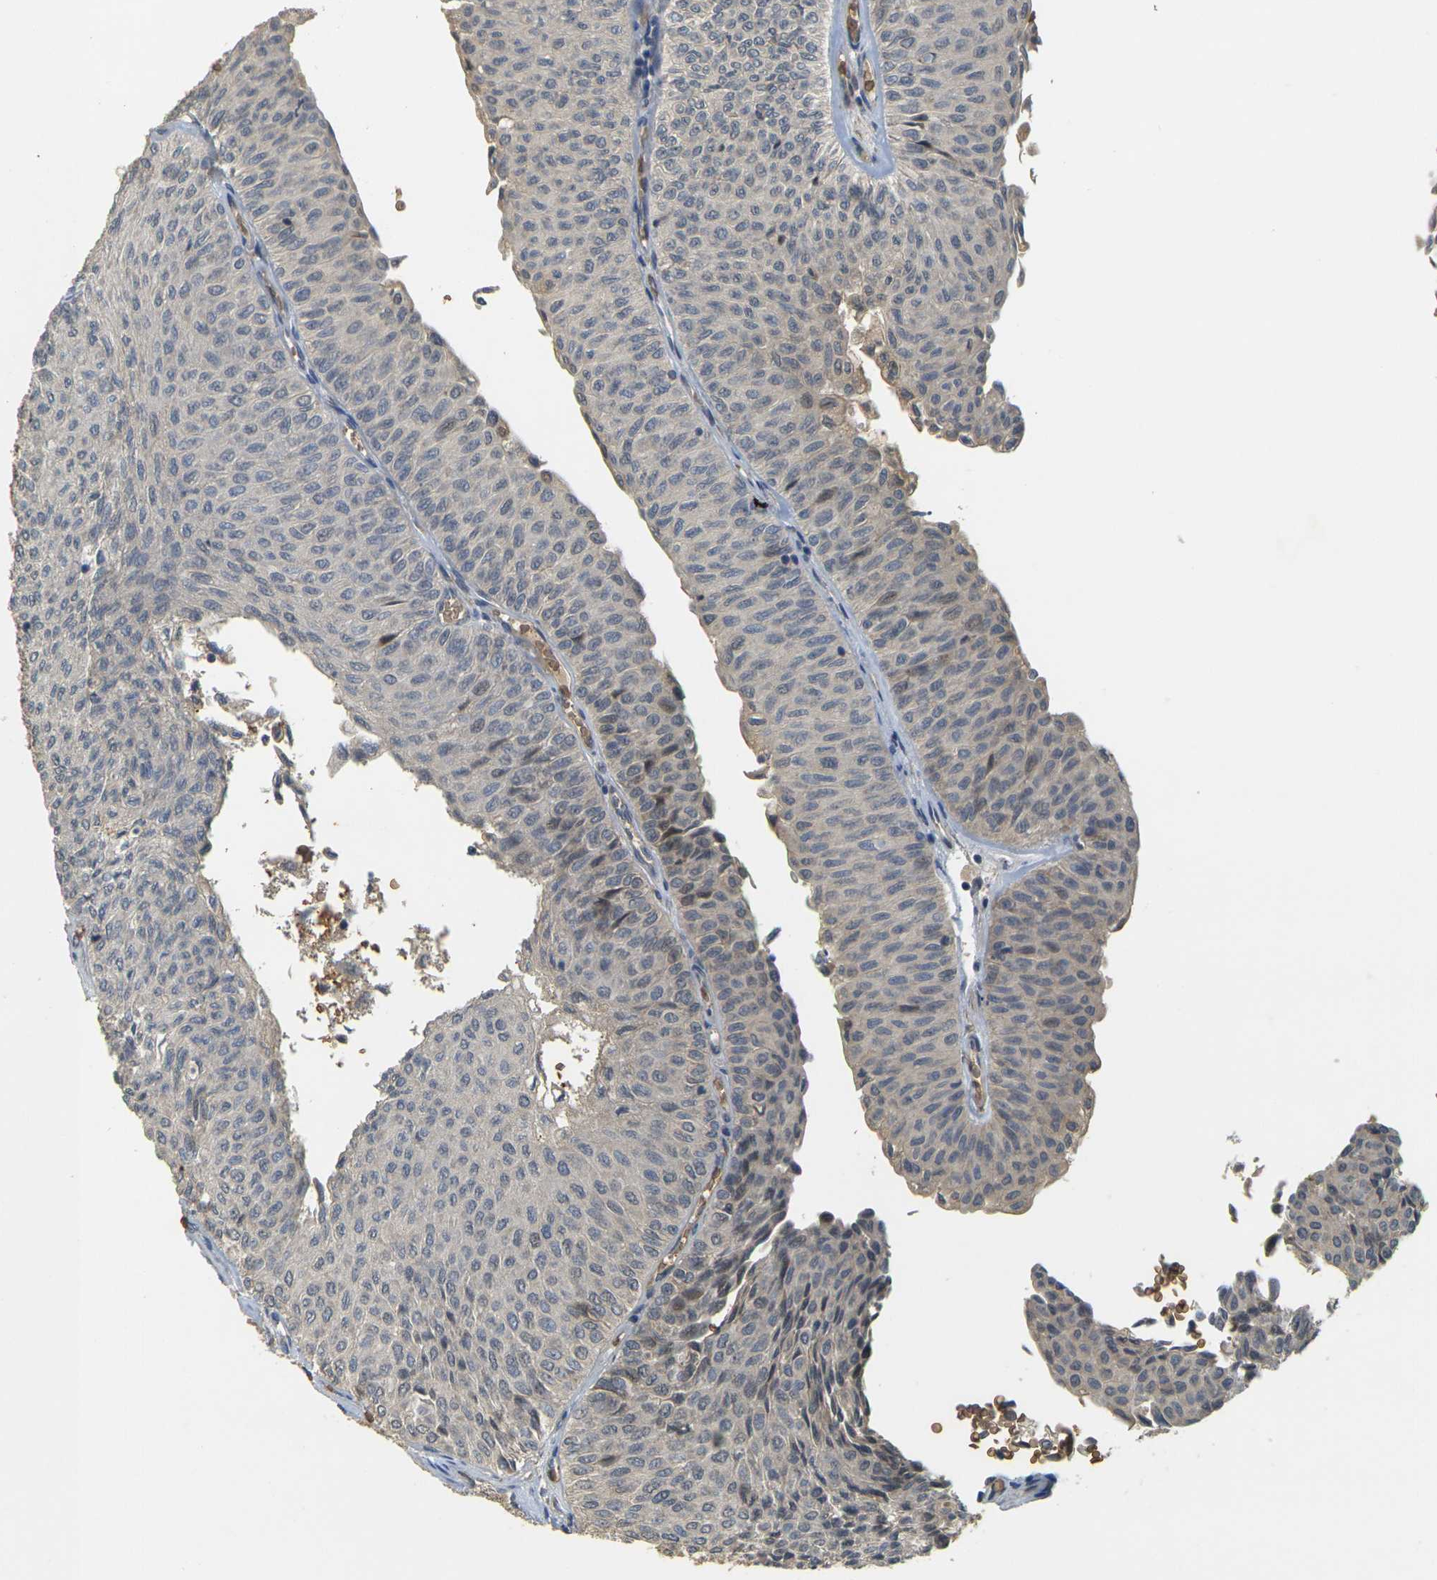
{"staining": {"intensity": "negative", "quantity": "none", "location": "none"}, "tissue": "urothelial cancer", "cell_type": "Tumor cells", "image_type": "cancer", "snomed": [{"axis": "morphology", "description": "Urothelial carcinoma, Low grade"}, {"axis": "topography", "description": "Urinary bladder"}], "caption": "Immunohistochemical staining of human urothelial cancer shows no significant positivity in tumor cells. (DAB (3,3'-diaminobenzidine) immunohistochemistry (IHC) with hematoxylin counter stain).", "gene": "MEGF9", "patient": {"sex": "male", "age": 78}}